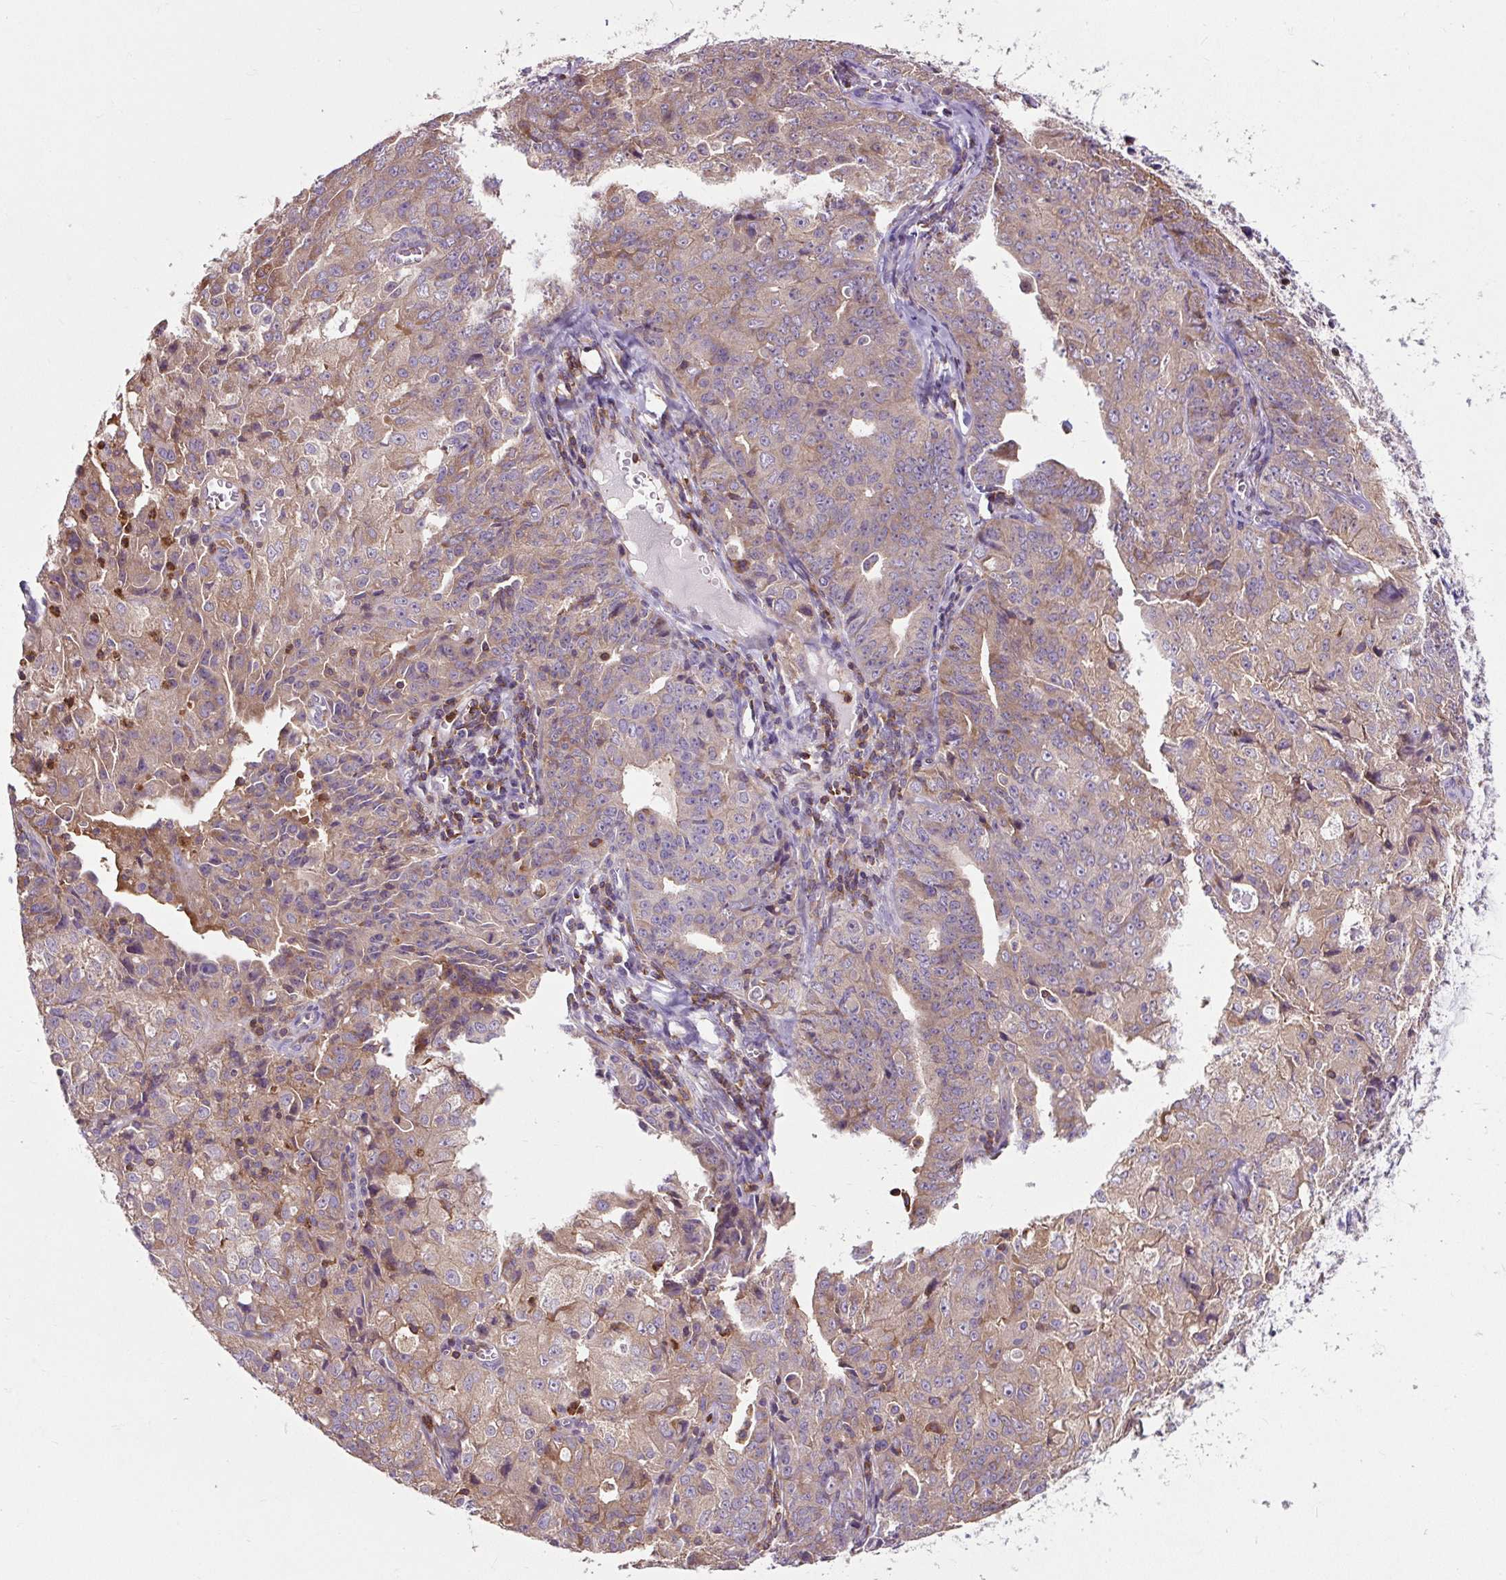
{"staining": {"intensity": "weak", "quantity": ">75%", "location": "cytoplasmic/membranous"}, "tissue": "endometrial cancer", "cell_type": "Tumor cells", "image_type": "cancer", "snomed": [{"axis": "morphology", "description": "Adenocarcinoma, NOS"}, {"axis": "topography", "description": "Endometrium"}], "caption": "Immunohistochemistry of endometrial cancer (adenocarcinoma) shows low levels of weak cytoplasmic/membranous staining in about >75% of tumor cells. (Stains: DAB in brown, nuclei in blue, Microscopy: brightfield microscopy at high magnification).", "gene": "CISD3", "patient": {"sex": "female", "age": 61}}